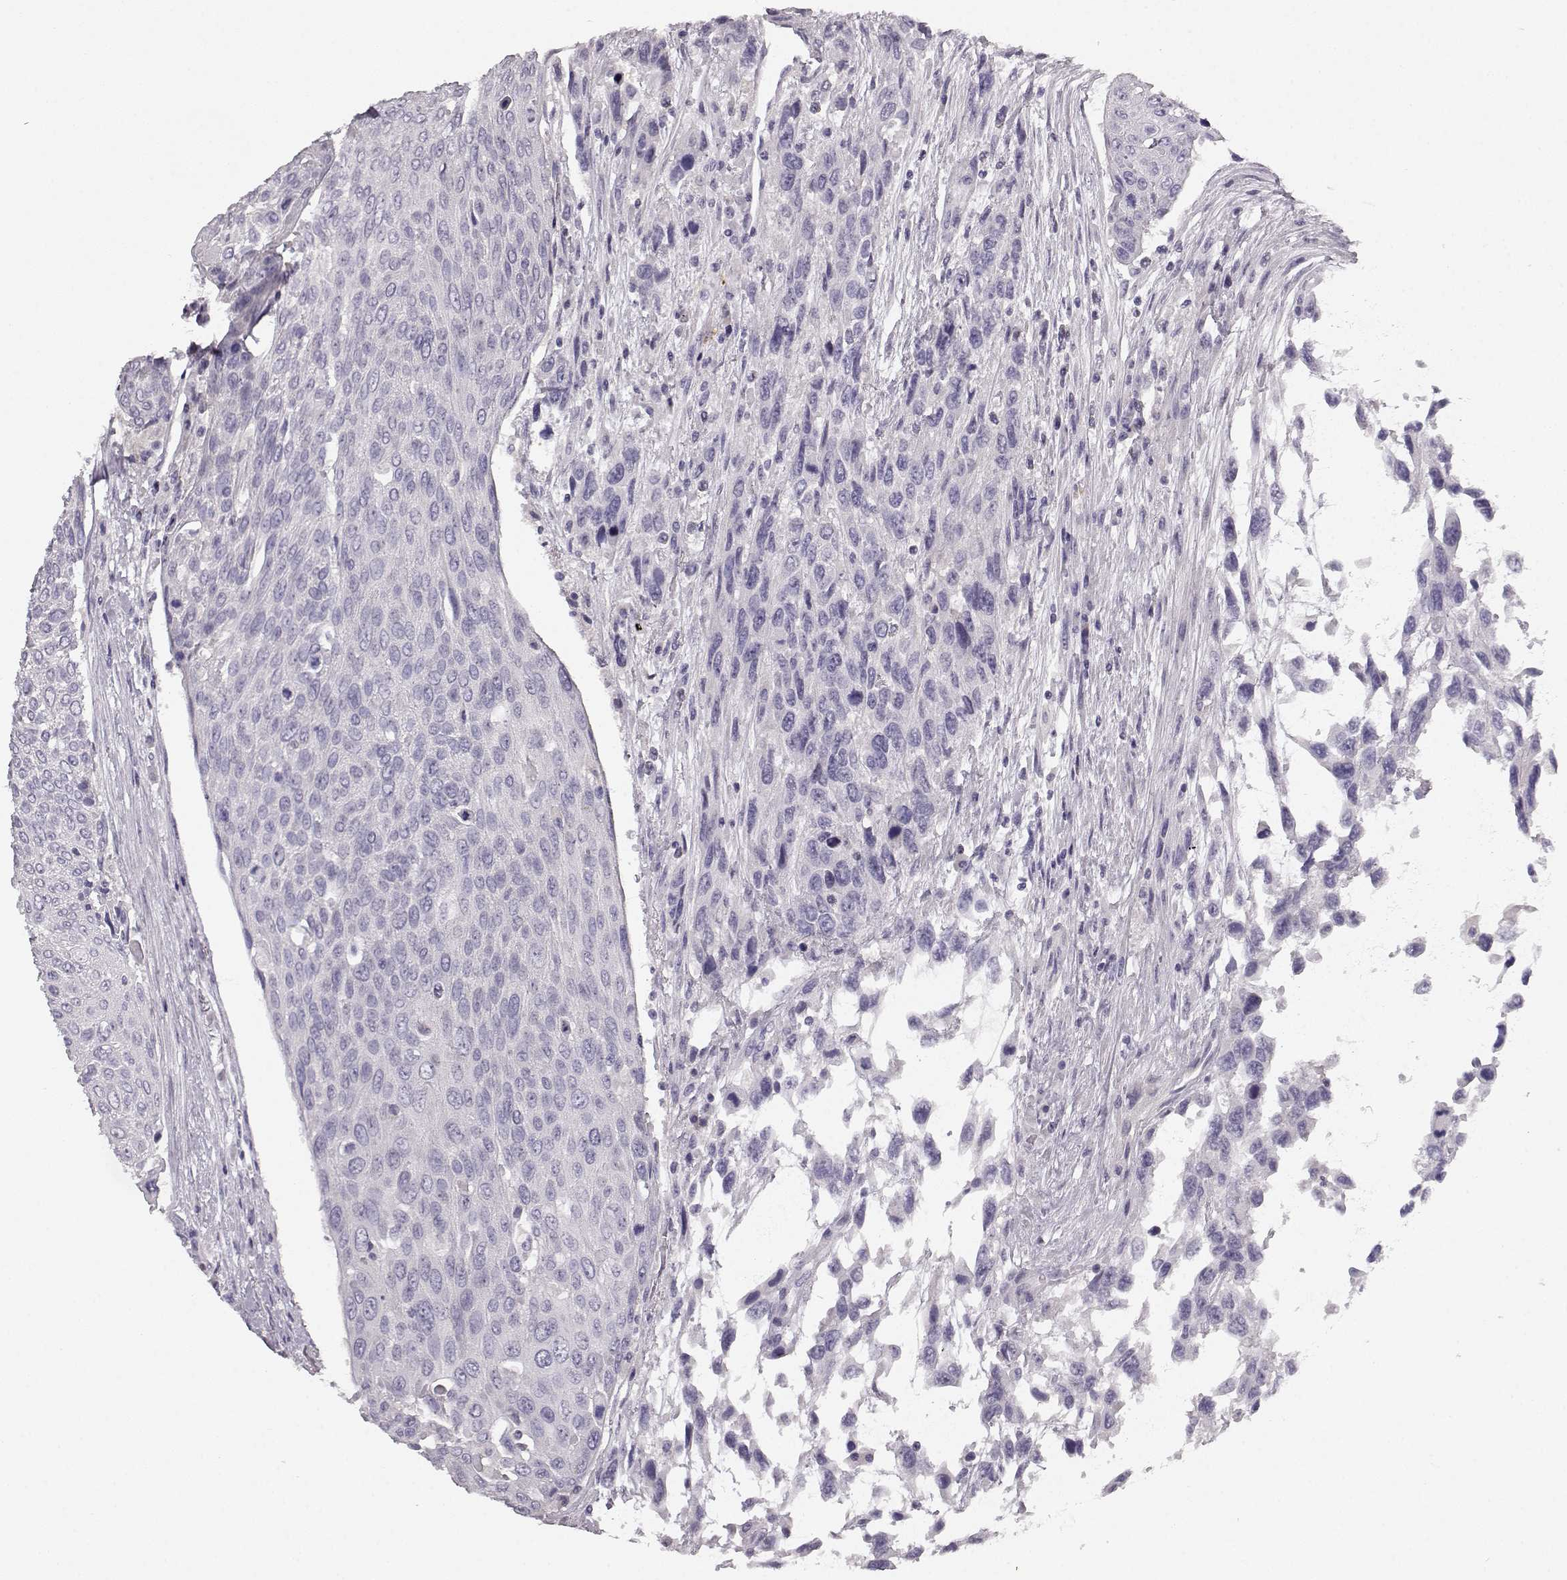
{"staining": {"intensity": "negative", "quantity": "none", "location": "none"}, "tissue": "urothelial cancer", "cell_type": "Tumor cells", "image_type": "cancer", "snomed": [{"axis": "morphology", "description": "Urothelial carcinoma, High grade"}, {"axis": "topography", "description": "Urinary bladder"}], "caption": "The immunohistochemistry (IHC) photomicrograph has no significant expression in tumor cells of urothelial cancer tissue.", "gene": "KIAA0319", "patient": {"sex": "female", "age": 70}}